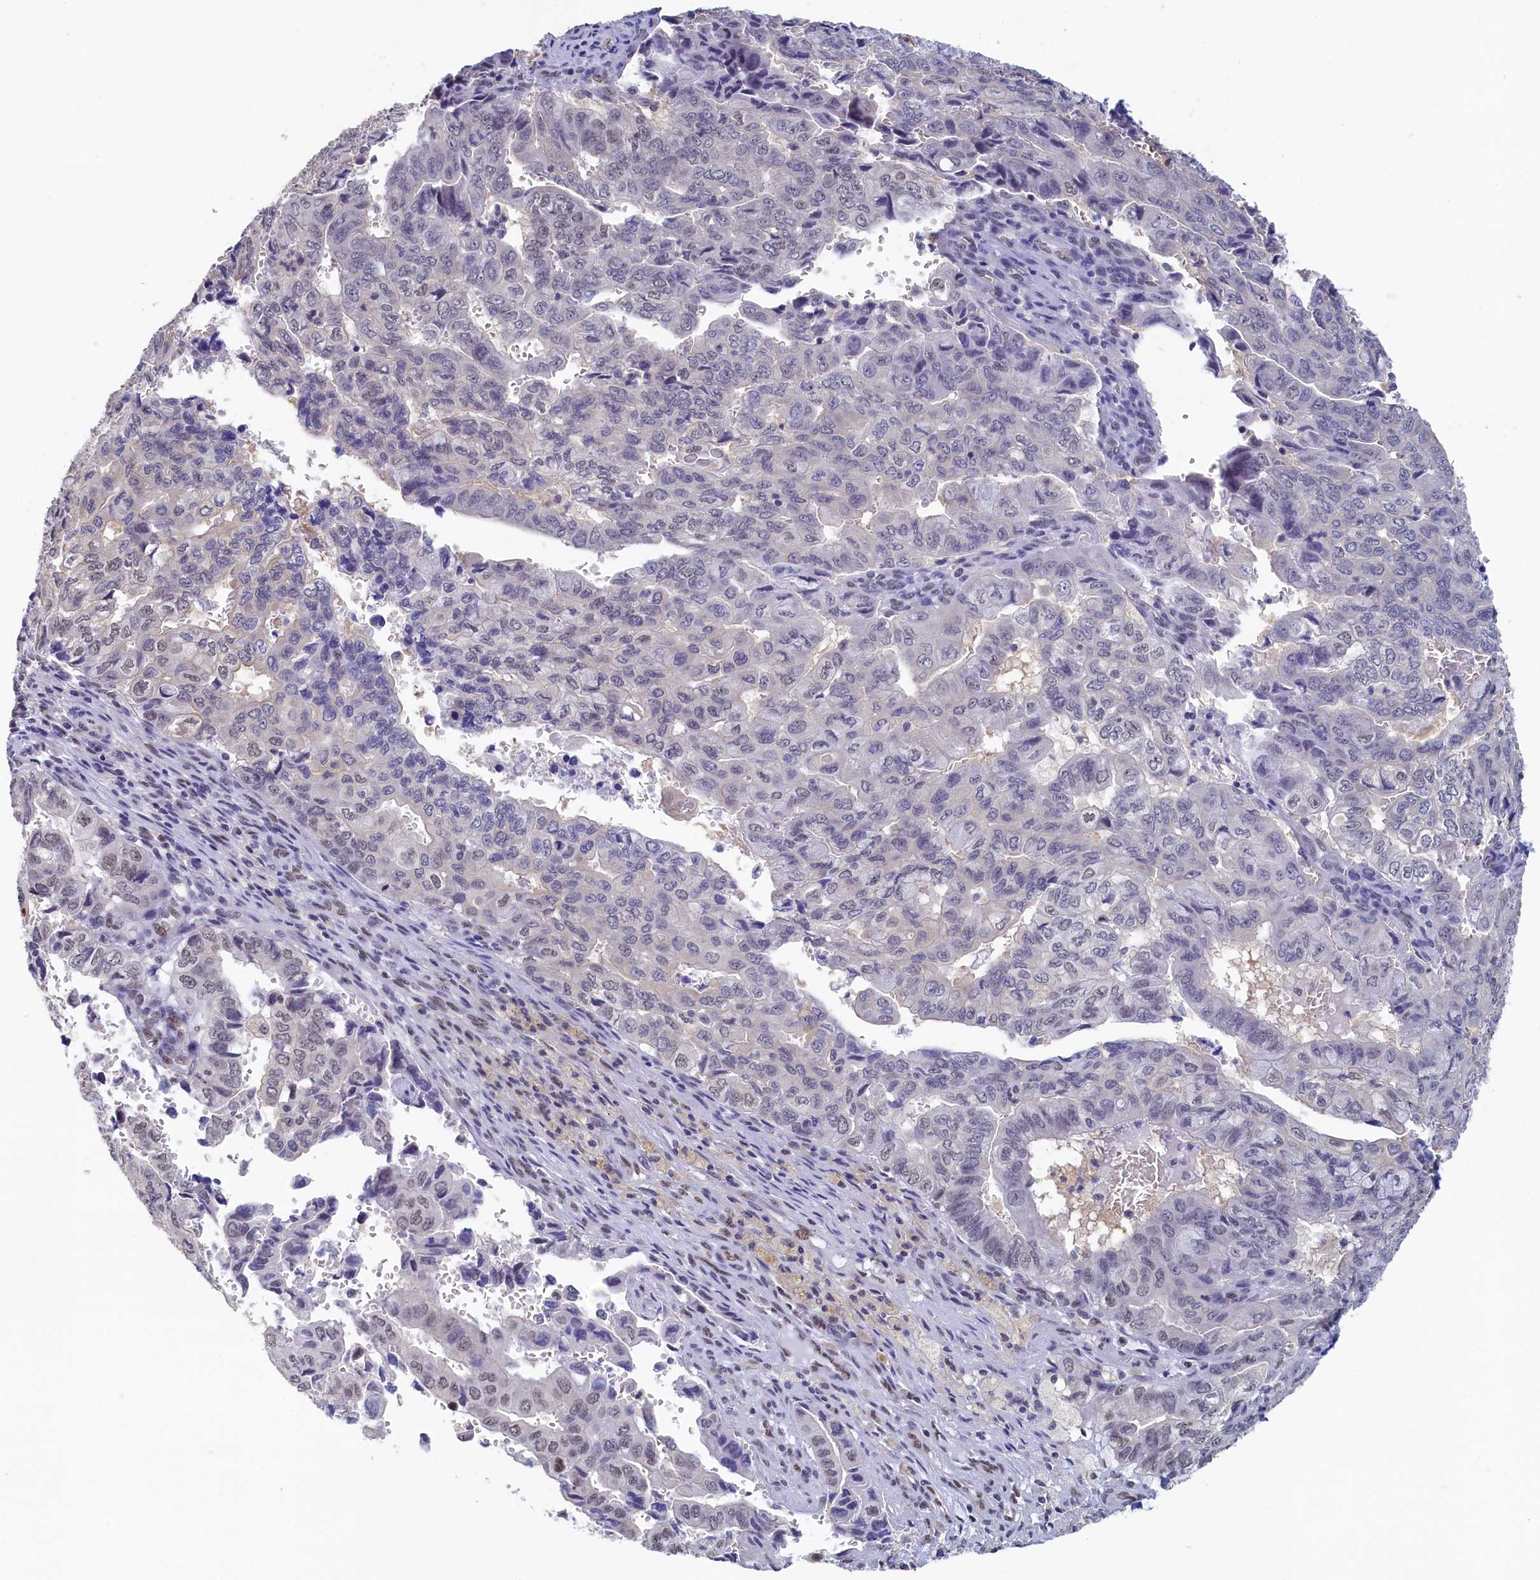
{"staining": {"intensity": "strong", "quantity": "<25%", "location": "nuclear"}, "tissue": "pancreatic cancer", "cell_type": "Tumor cells", "image_type": "cancer", "snomed": [{"axis": "morphology", "description": "Adenocarcinoma, NOS"}, {"axis": "topography", "description": "Pancreas"}], "caption": "Strong nuclear staining is identified in about <25% of tumor cells in pancreatic adenocarcinoma.", "gene": "MOSPD3", "patient": {"sex": "male", "age": 51}}